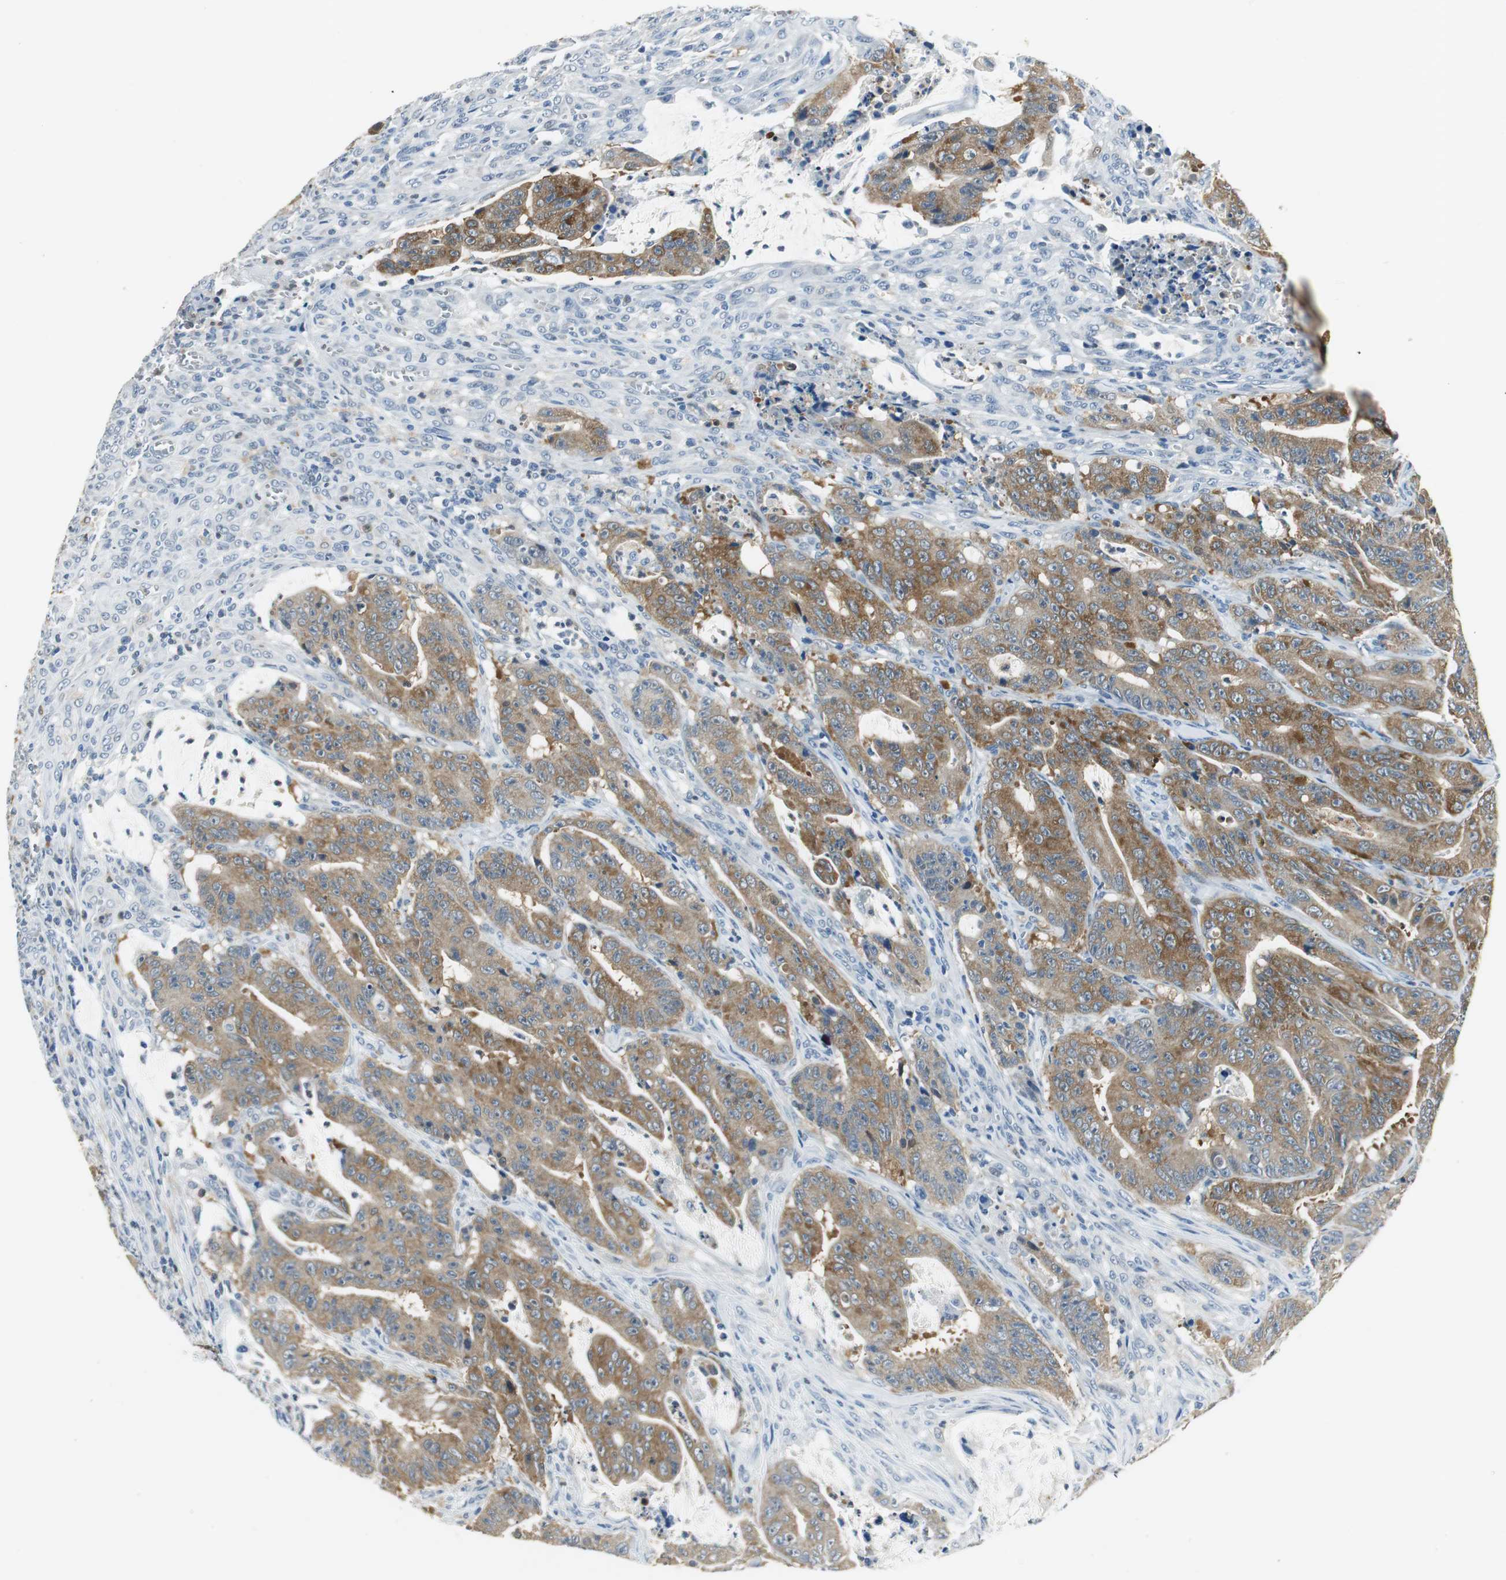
{"staining": {"intensity": "moderate", "quantity": ">75%", "location": "cytoplasmic/membranous"}, "tissue": "colorectal cancer", "cell_type": "Tumor cells", "image_type": "cancer", "snomed": [{"axis": "morphology", "description": "Adenocarcinoma, NOS"}, {"axis": "topography", "description": "Colon"}], "caption": "Colorectal adenocarcinoma stained with a protein marker reveals moderate staining in tumor cells.", "gene": "ME1", "patient": {"sex": "male", "age": 45}}